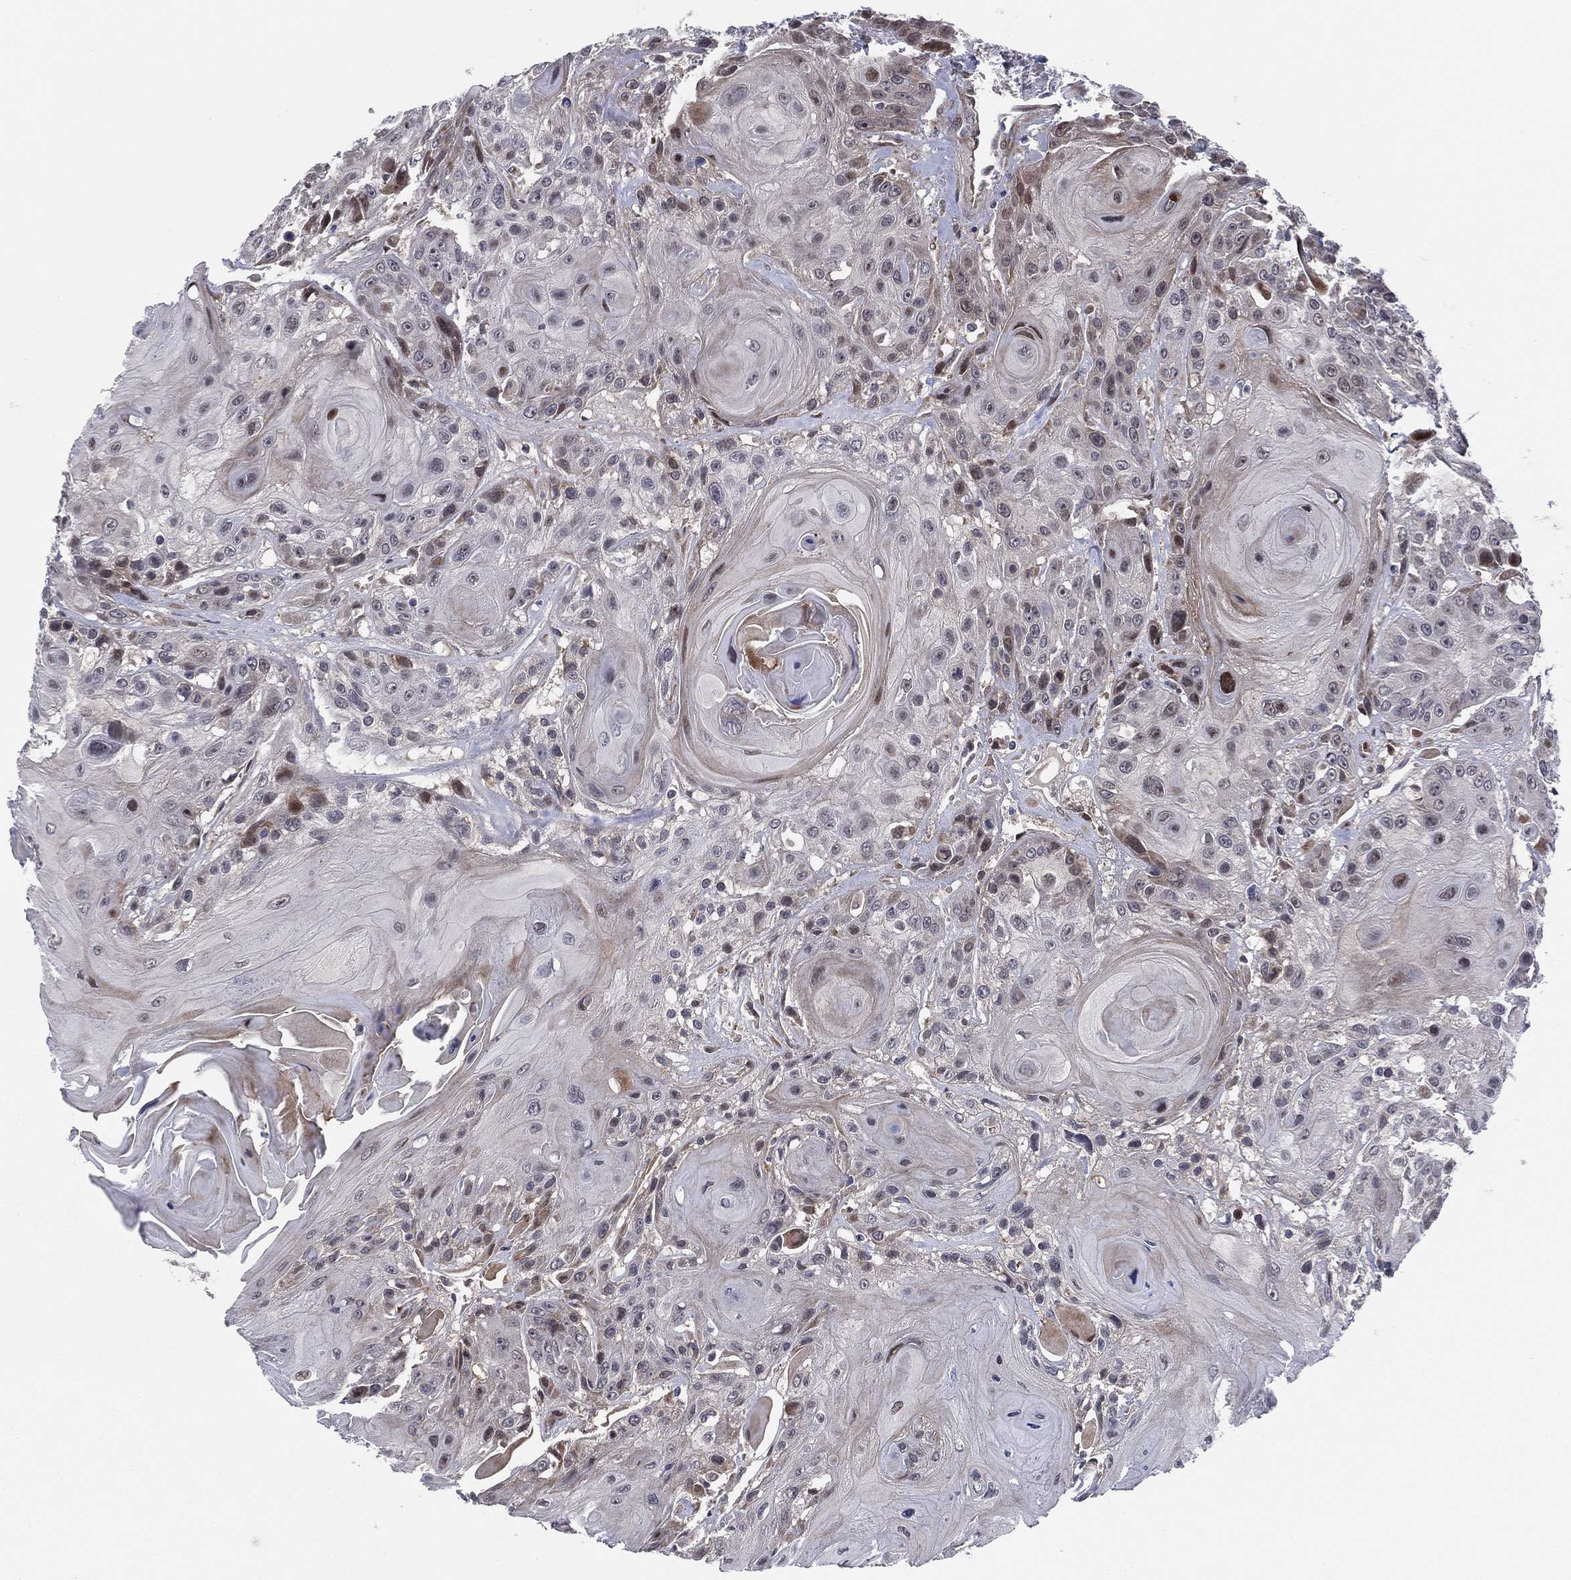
{"staining": {"intensity": "weak", "quantity": "<25%", "location": "cytoplasmic/membranous"}, "tissue": "head and neck cancer", "cell_type": "Tumor cells", "image_type": "cancer", "snomed": [{"axis": "morphology", "description": "Squamous cell carcinoma, NOS"}, {"axis": "topography", "description": "Head-Neck"}], "caption": "Immunohistochemistry (IHC) of human head and neck cancer (squamous cell carcinoma) demonstrates no expression in tumor cells.", "gene": "UTP14A", "patient": {"sex": "female", "age": 59}}